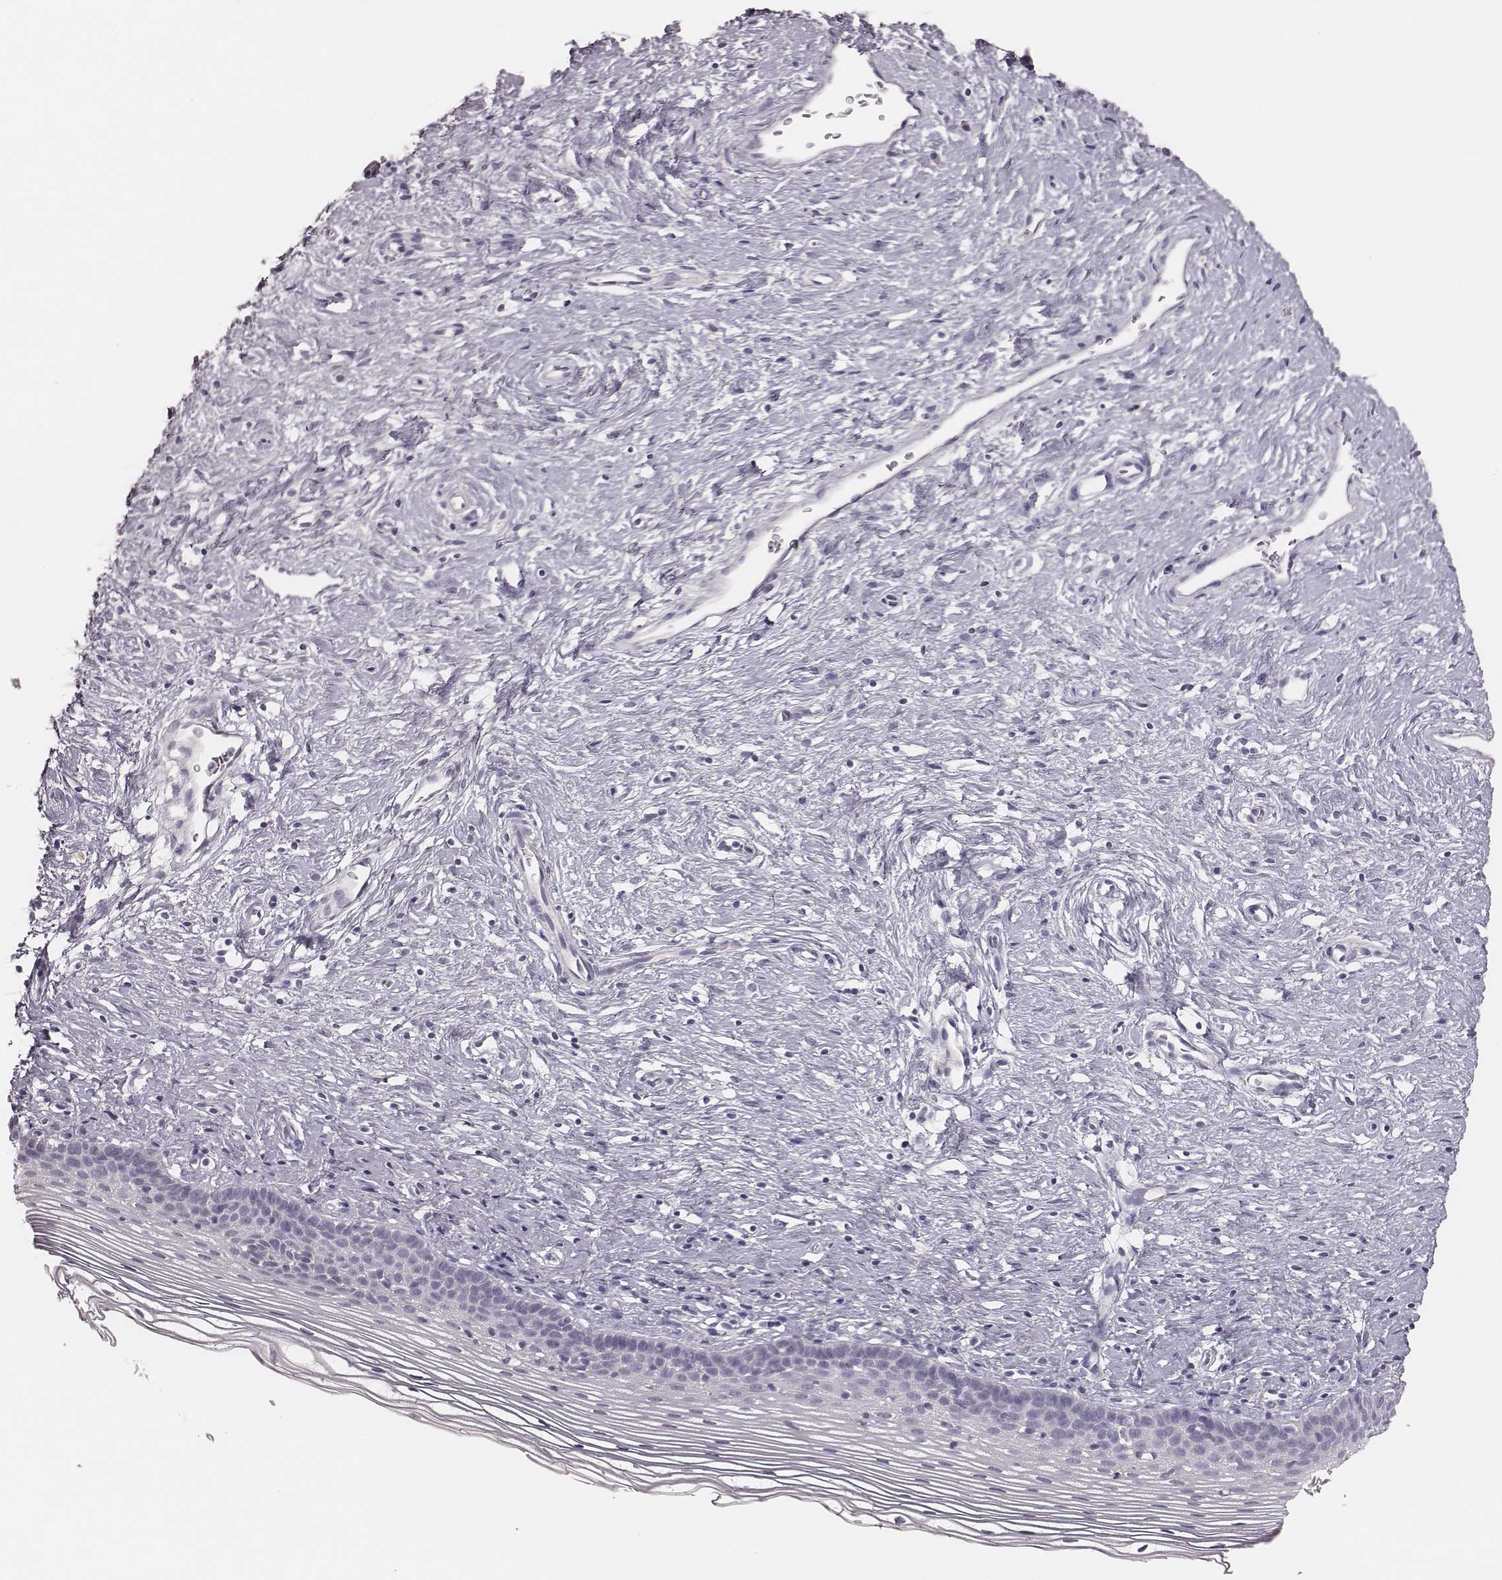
{"staining": {"intensity": "negative", "quantity": "none", "location": "none"}, "tissue": "cervix", "cell_type": "Glandular cells", "image_type": "normal", "snomed": [{"axis": "morphology", "description": "Normal tissue, NOS"}, {"axis": "topography", "description": "Cervix"}], "caption": "Immunohistochemical staining of unremarkable cervix shows no significant staining in glandular cells.", "gene": "MYH6", "patient": {"sex": "female", "age": 39}}